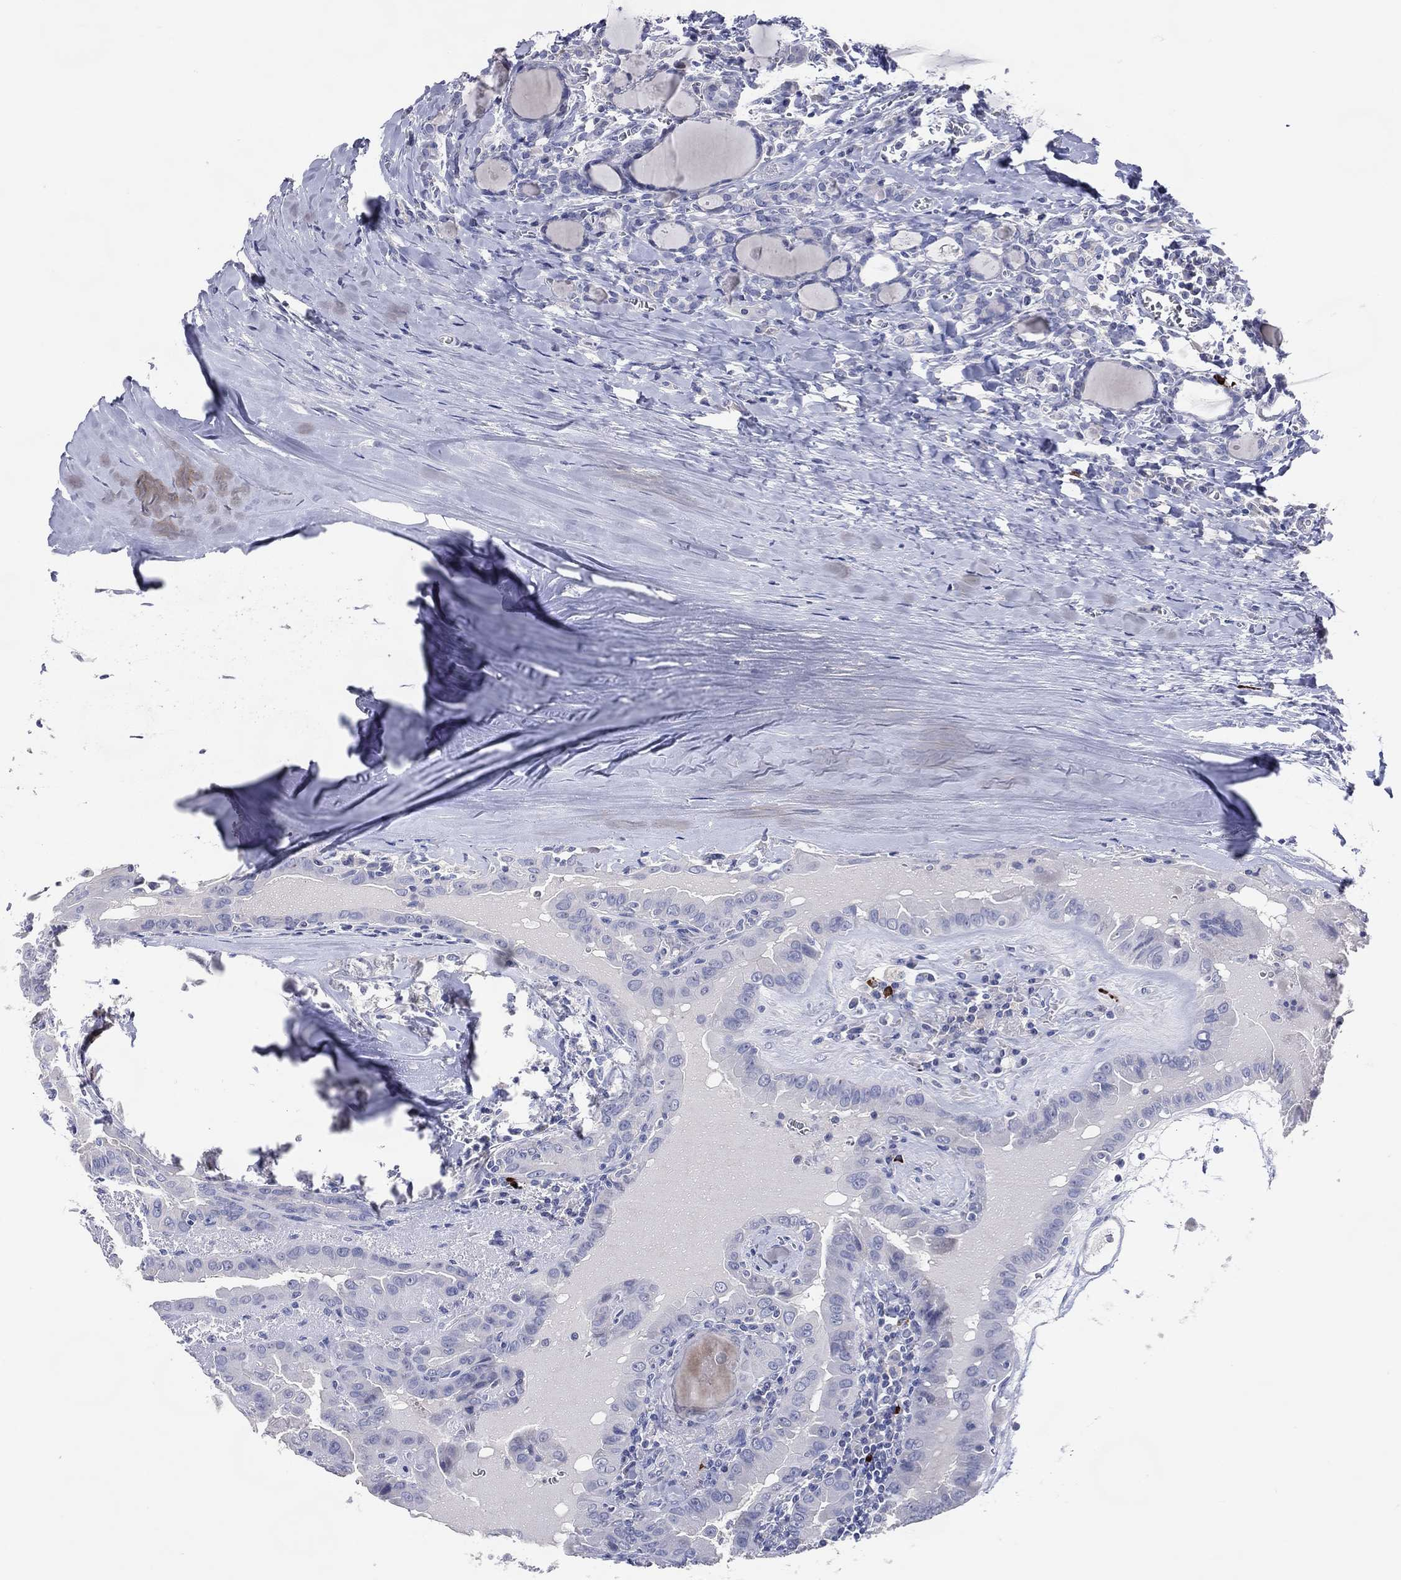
{"staining": {"intensity": "negative", "quantity": "none", "location": "none"}, "tissue": "thyroid cancer", "cell_type": "Tumor cells", "image_type": "cancer", "snomed": [{"axis": "morphology", "description": "Papillary adenocarcinoma, NOS"}, {"axis": "topography", "description": "Thyroid gland"}], "caption": "Immunohistochemistry of human thyroid cancer exhibits no expression in tumor cells.", "gene": "DNAH6", "patient": {"sex": "female", "age": 37}}